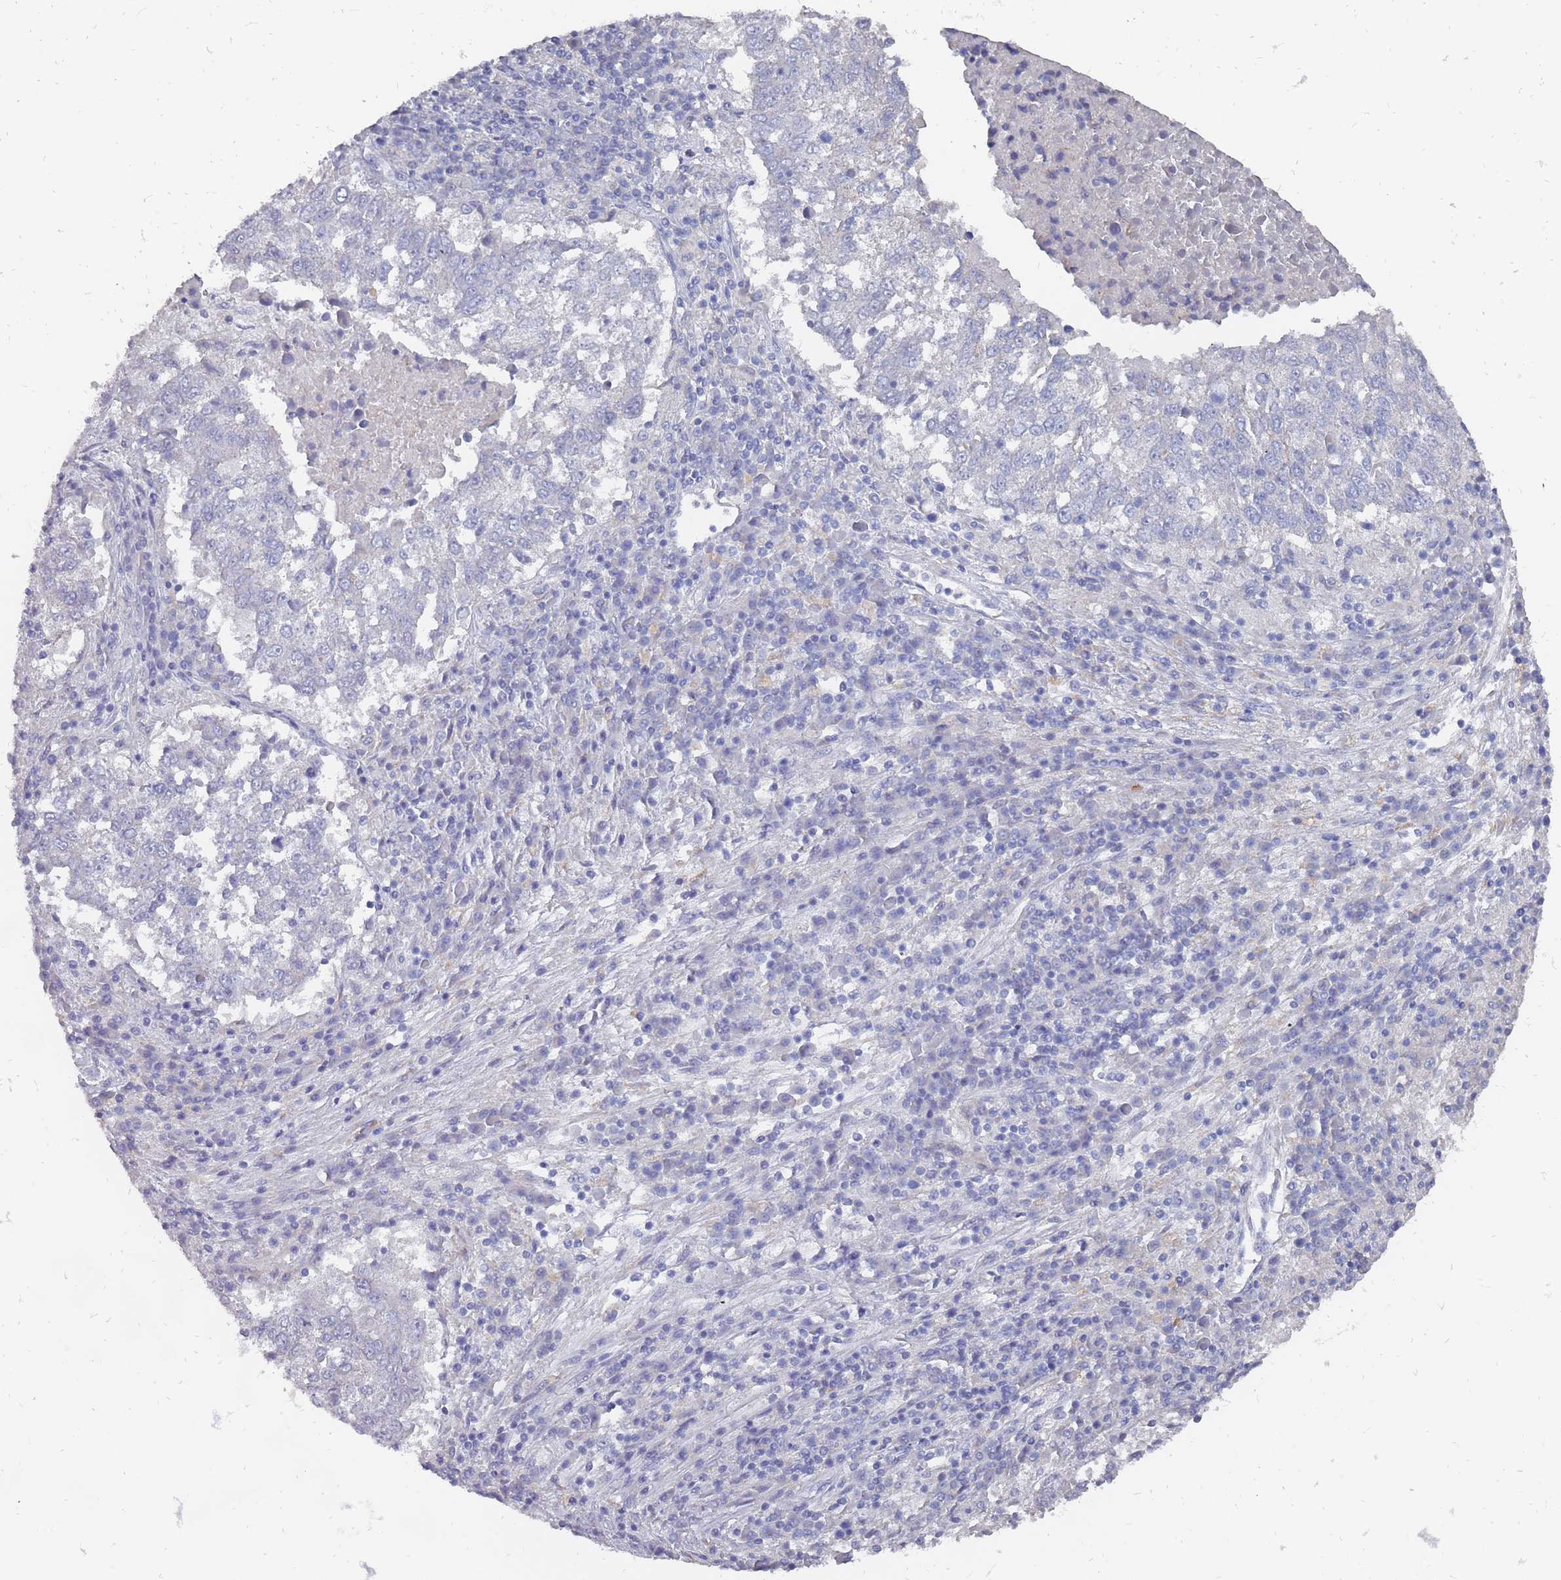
{"staining": {"intensity": "negative", "quantity": "none", "location": "none"}, "tissue": "lung cancer", "cell_type": "Tumor cells", "image_type": "cancer", "snomed": [{"axis": "morphology", "description": "Squamous cell carcinoma, NOS"}, {"axis": "topography", "description": "Lung"}], "caption": "IHC histopathology image of lung cancer stained for a protein (brown), which shows no positivity in tumor cells.", "gene": "OTULINL", "patient": {"sex": "male", "age": 73}}